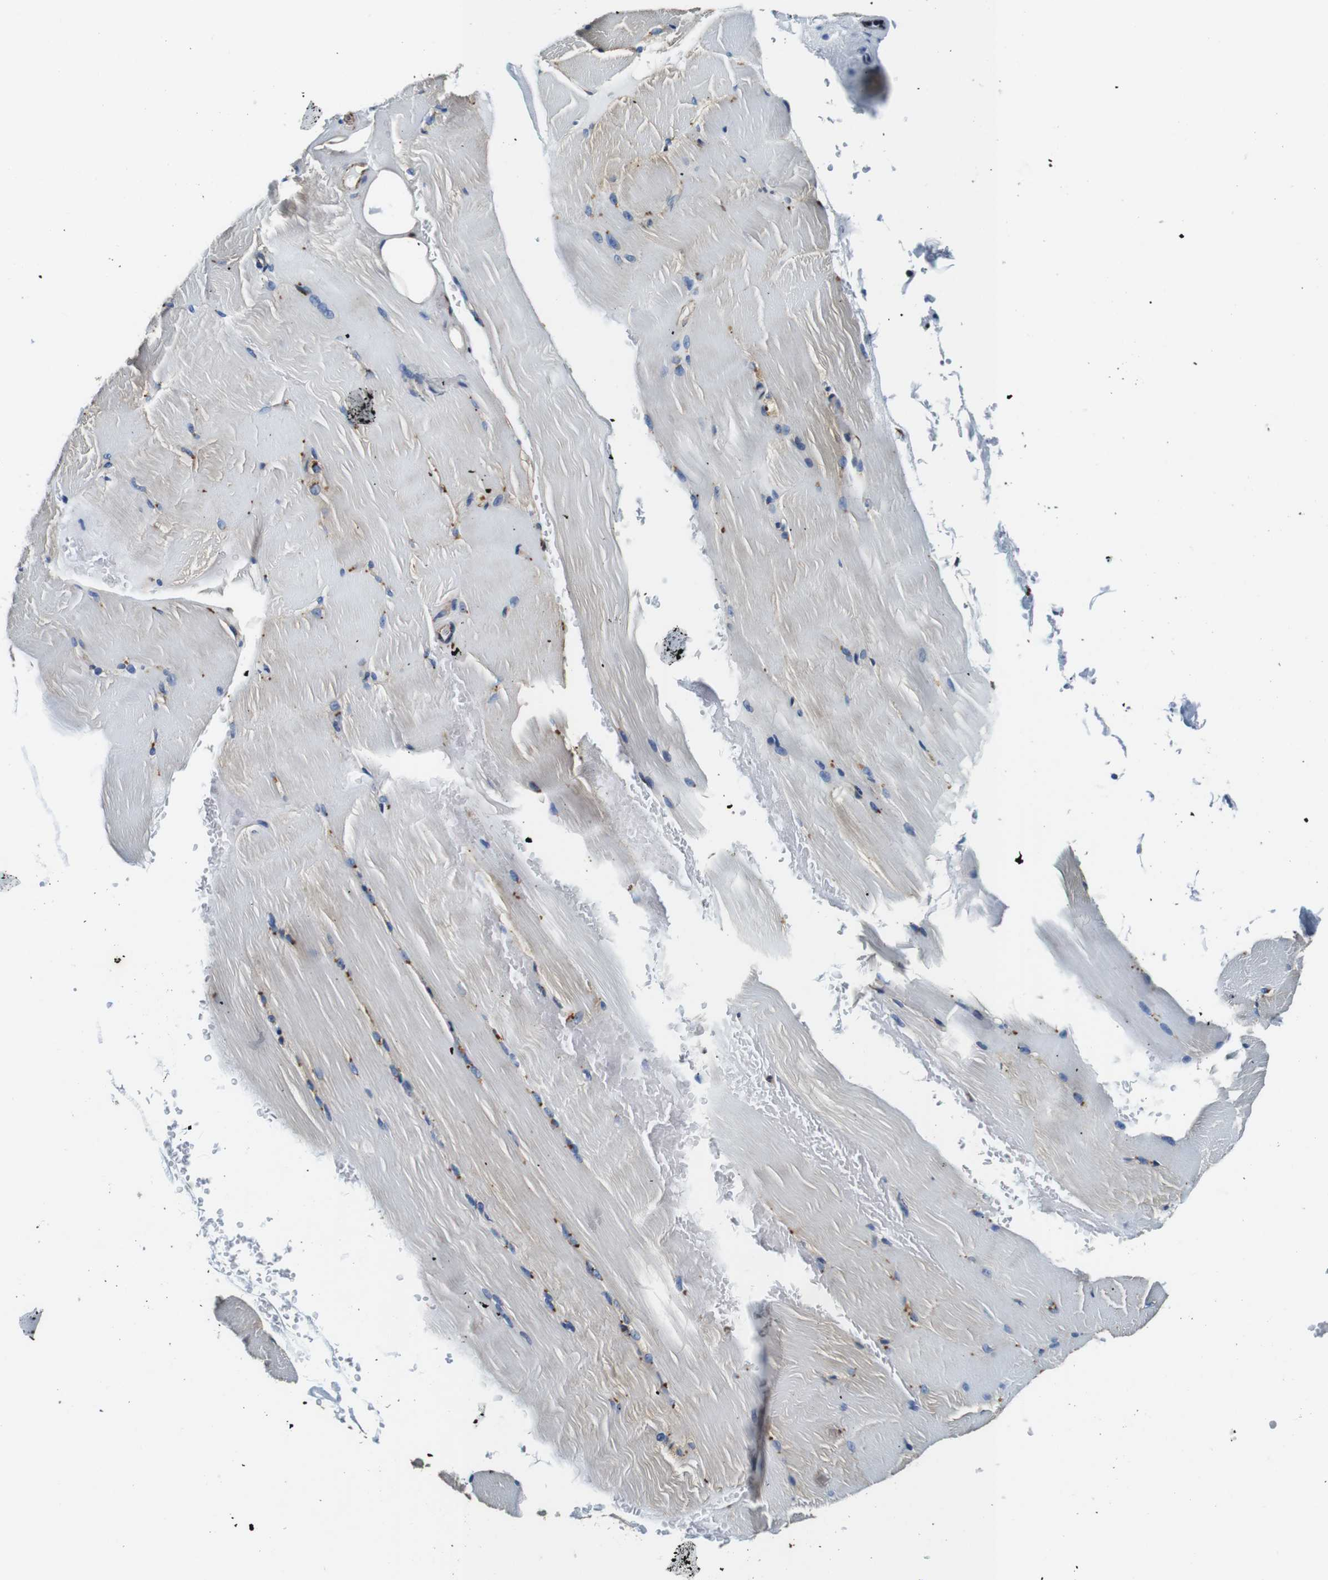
{"staining": {"intensity": "negative", "quantity": "none", "location": "none"}, "tissue": "skeletal muscle", "cell_type": "Myocytes", "image_type": "normal", "snomed": [{"axis": "morphology", "description": "Normal tissue, NOS"}, {"axis": "topography", "description": "Skeletal muscle"}, {"axis": "topography", "description": "Parathyroid gland"}], "caption": "Skeletal muscle stained for a protein using immunohistochemistry (IHC) reveals no staining myocytes.", "gene": "GJE1", "patient": {"sex": "female", "age": 37}}